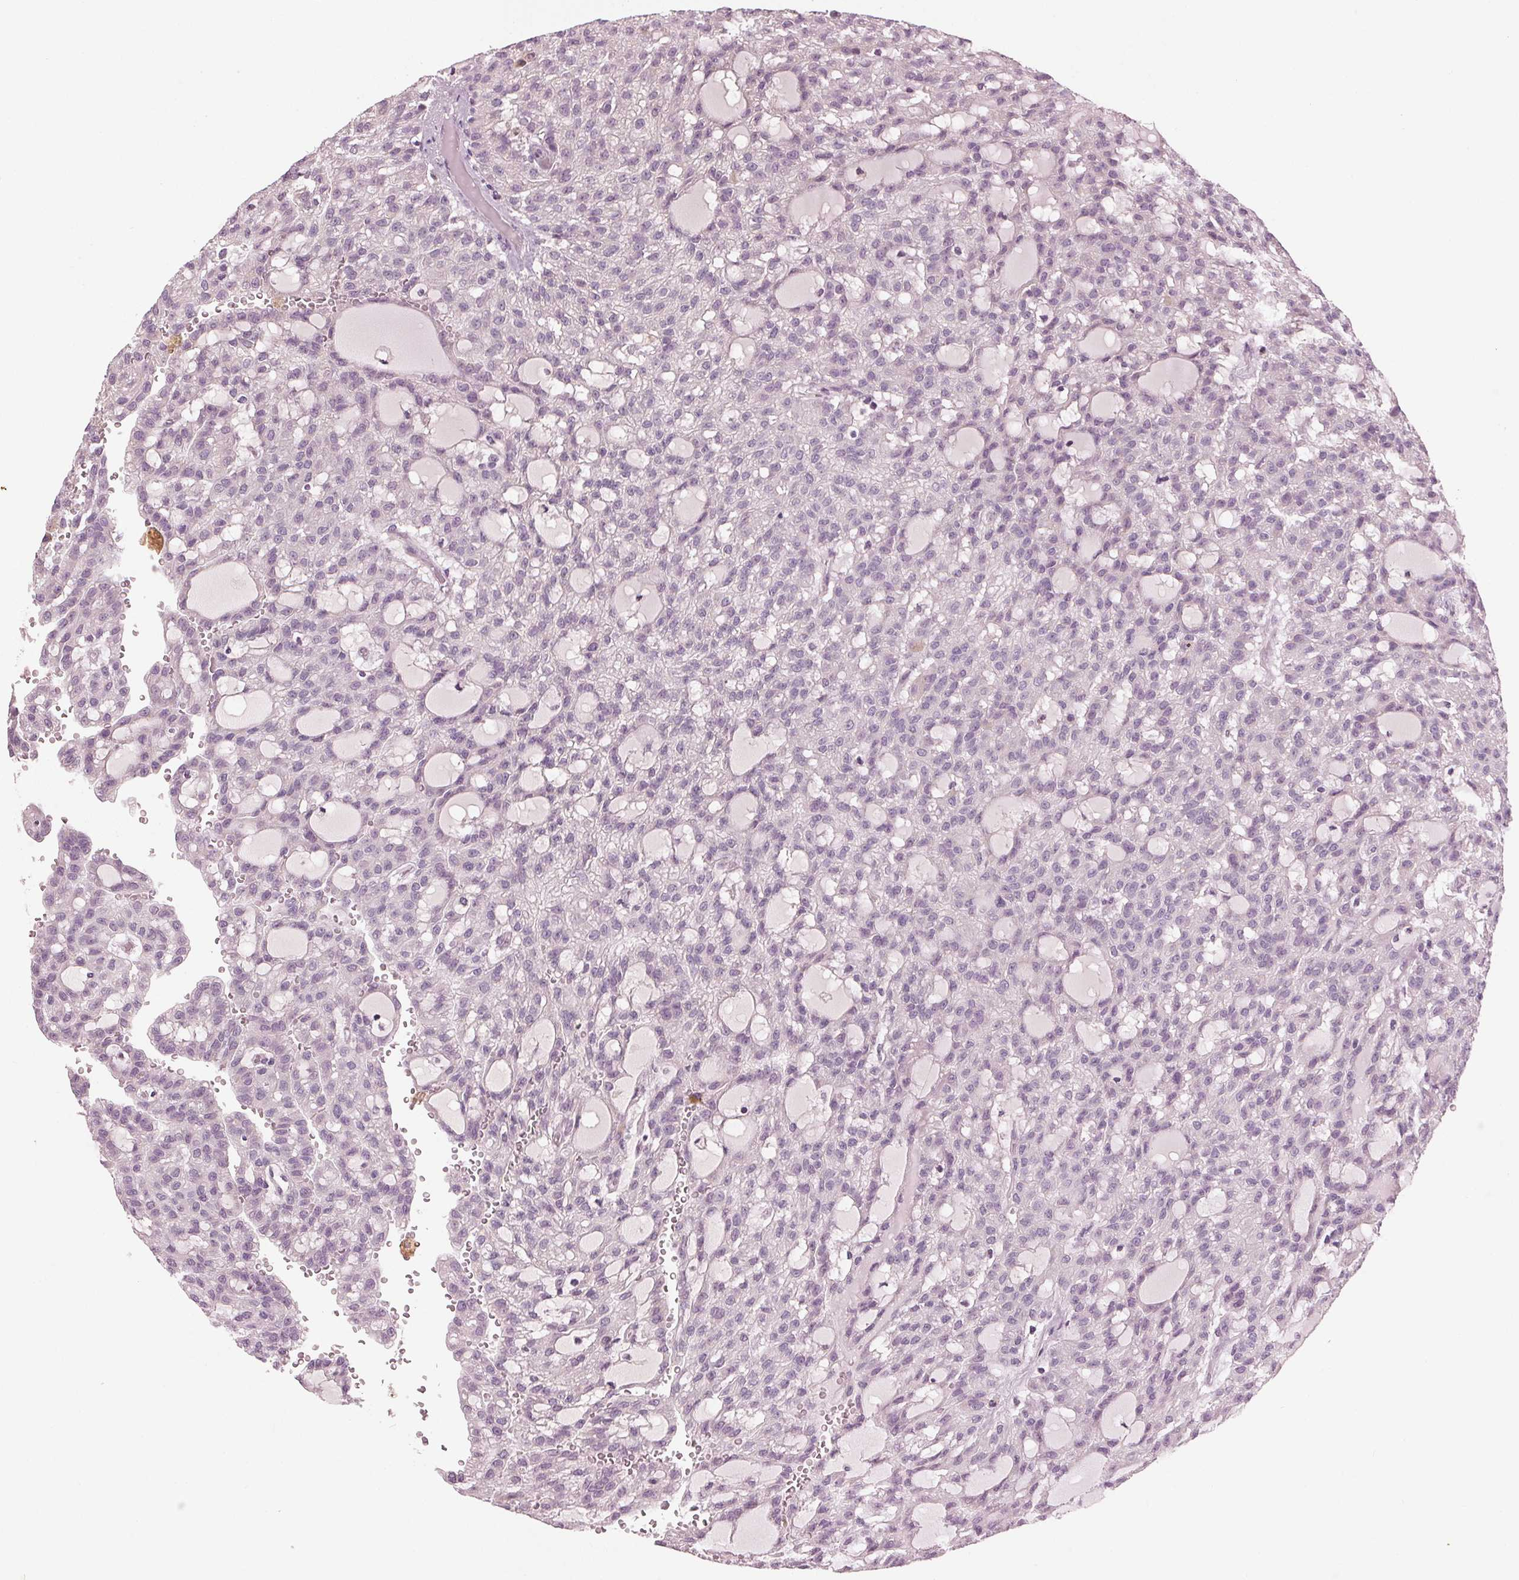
{"staining": {"intensity": "negative", "quantity": "none", "location": "none"}, "tissue": "renal cancer", "cell_type": "Tumor cells", "image_type": "cancer", "snomed": [{"axis": "morphology", "description": "Adenocarcinoma, NOS"}, {"axis": "topography", "description": "Kidney"}], "caption": "There is no significant staining in tumor cells of renal adenocarcinoma. Nuclei are stained in blue.", "gene": "PRAP1", "patient": {"sex": "male", "age": 63}}